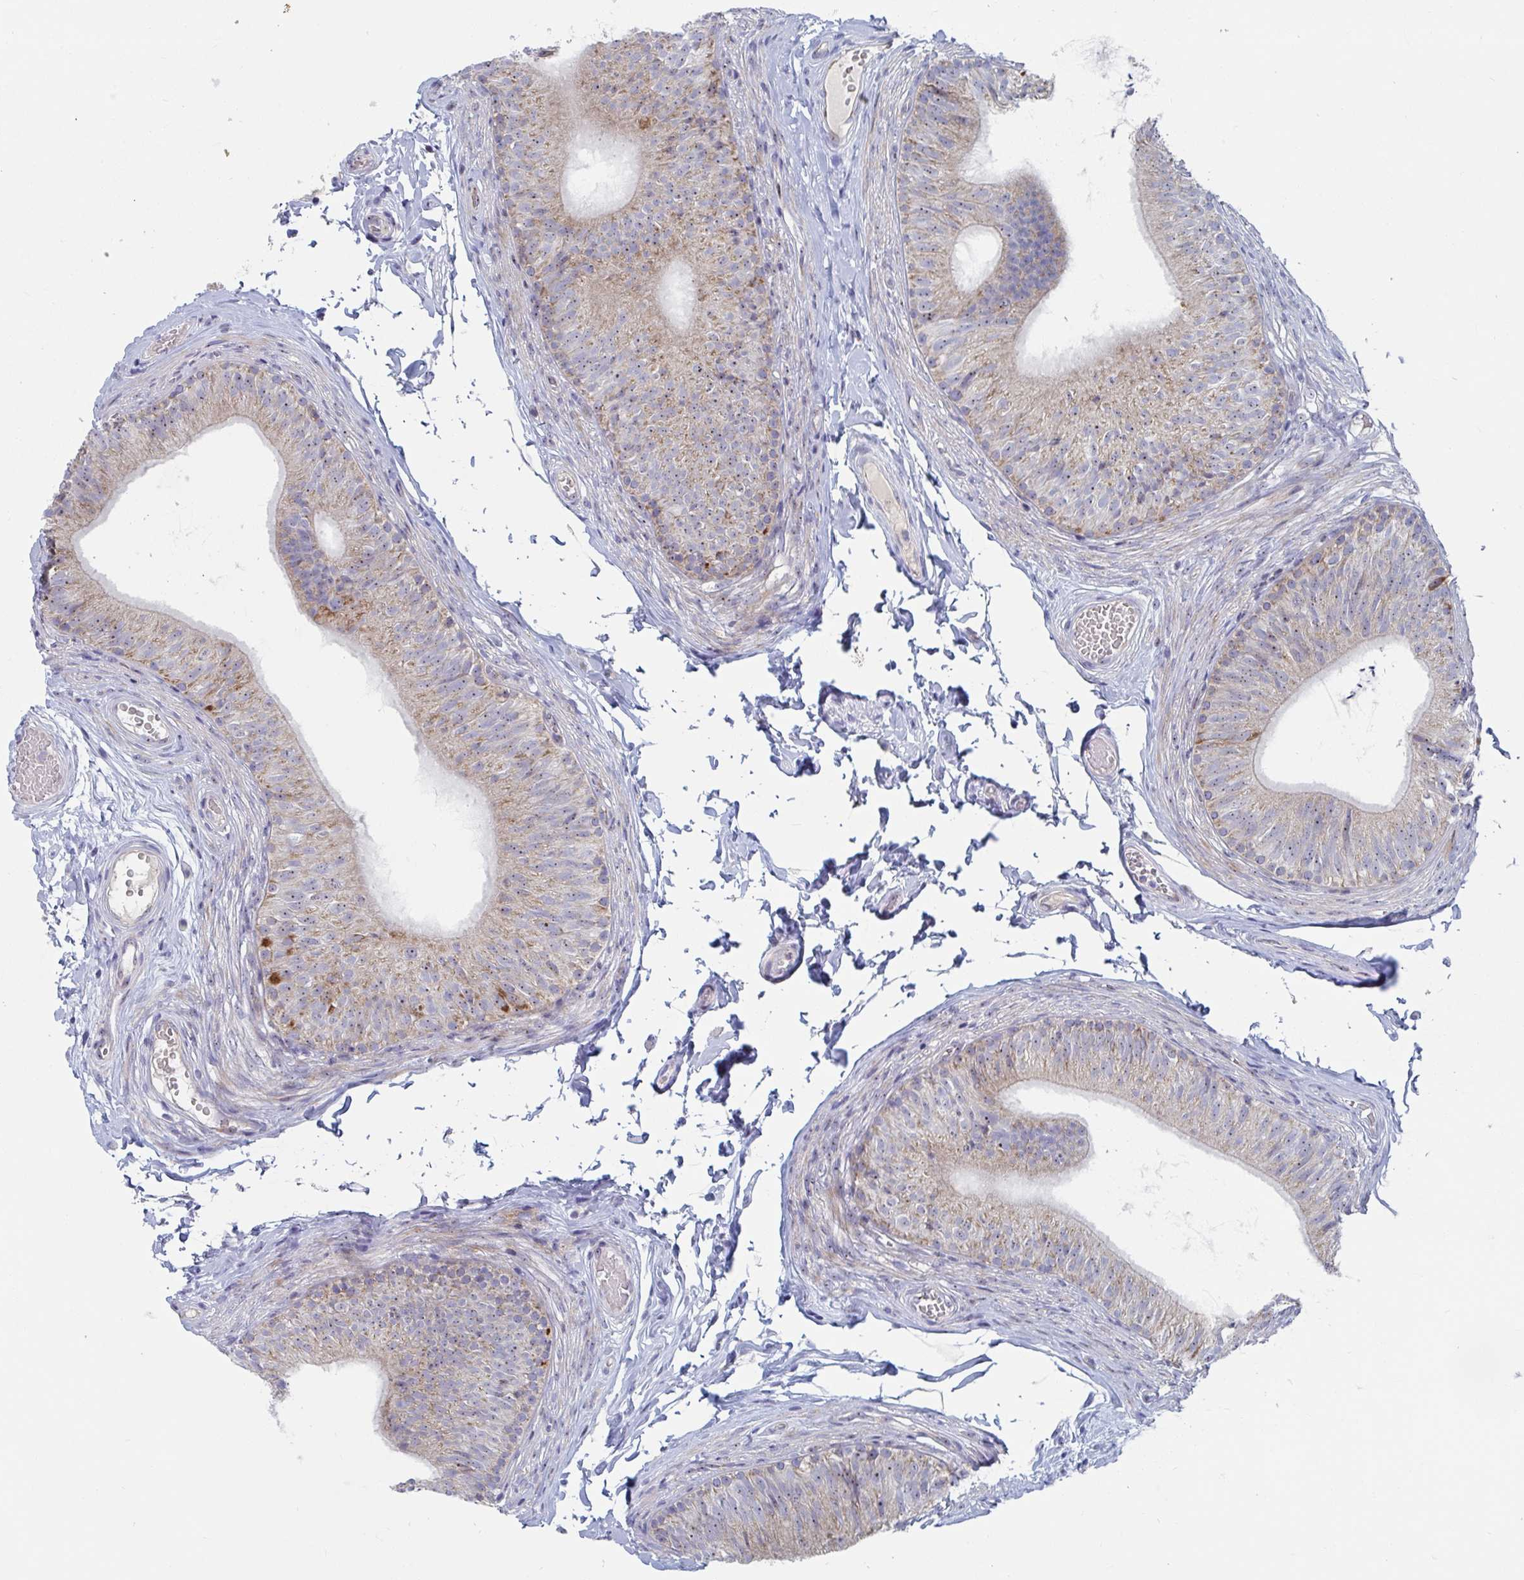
{"staining": {"intensity": "strong", "quantity": "<25%", "location": "cytoplasmic/membranous,nuclear"}, "tissue": "epididymis", "cell_type": "Glandular cells", "image_type": "normal", "snomed": [{"axis": "morphology", "description": "Normal tissue, NOS"}, {"axis": "topography", "description": "Epididymis, spermatic cord, NOS"}, {"axis": "topography", "description": "Epididymis"}, {"axis": "topography", "description": "Peripheral nerve tissue"}], "caption": "DAB immunohistochemical staining of normal human epididymis reveals strong cytoplasmic/membranous,nuclear protein expression in about <25% of glandular cells.", "gene": "MRPL53", "patient": {"sex": "male", "age": 29}}